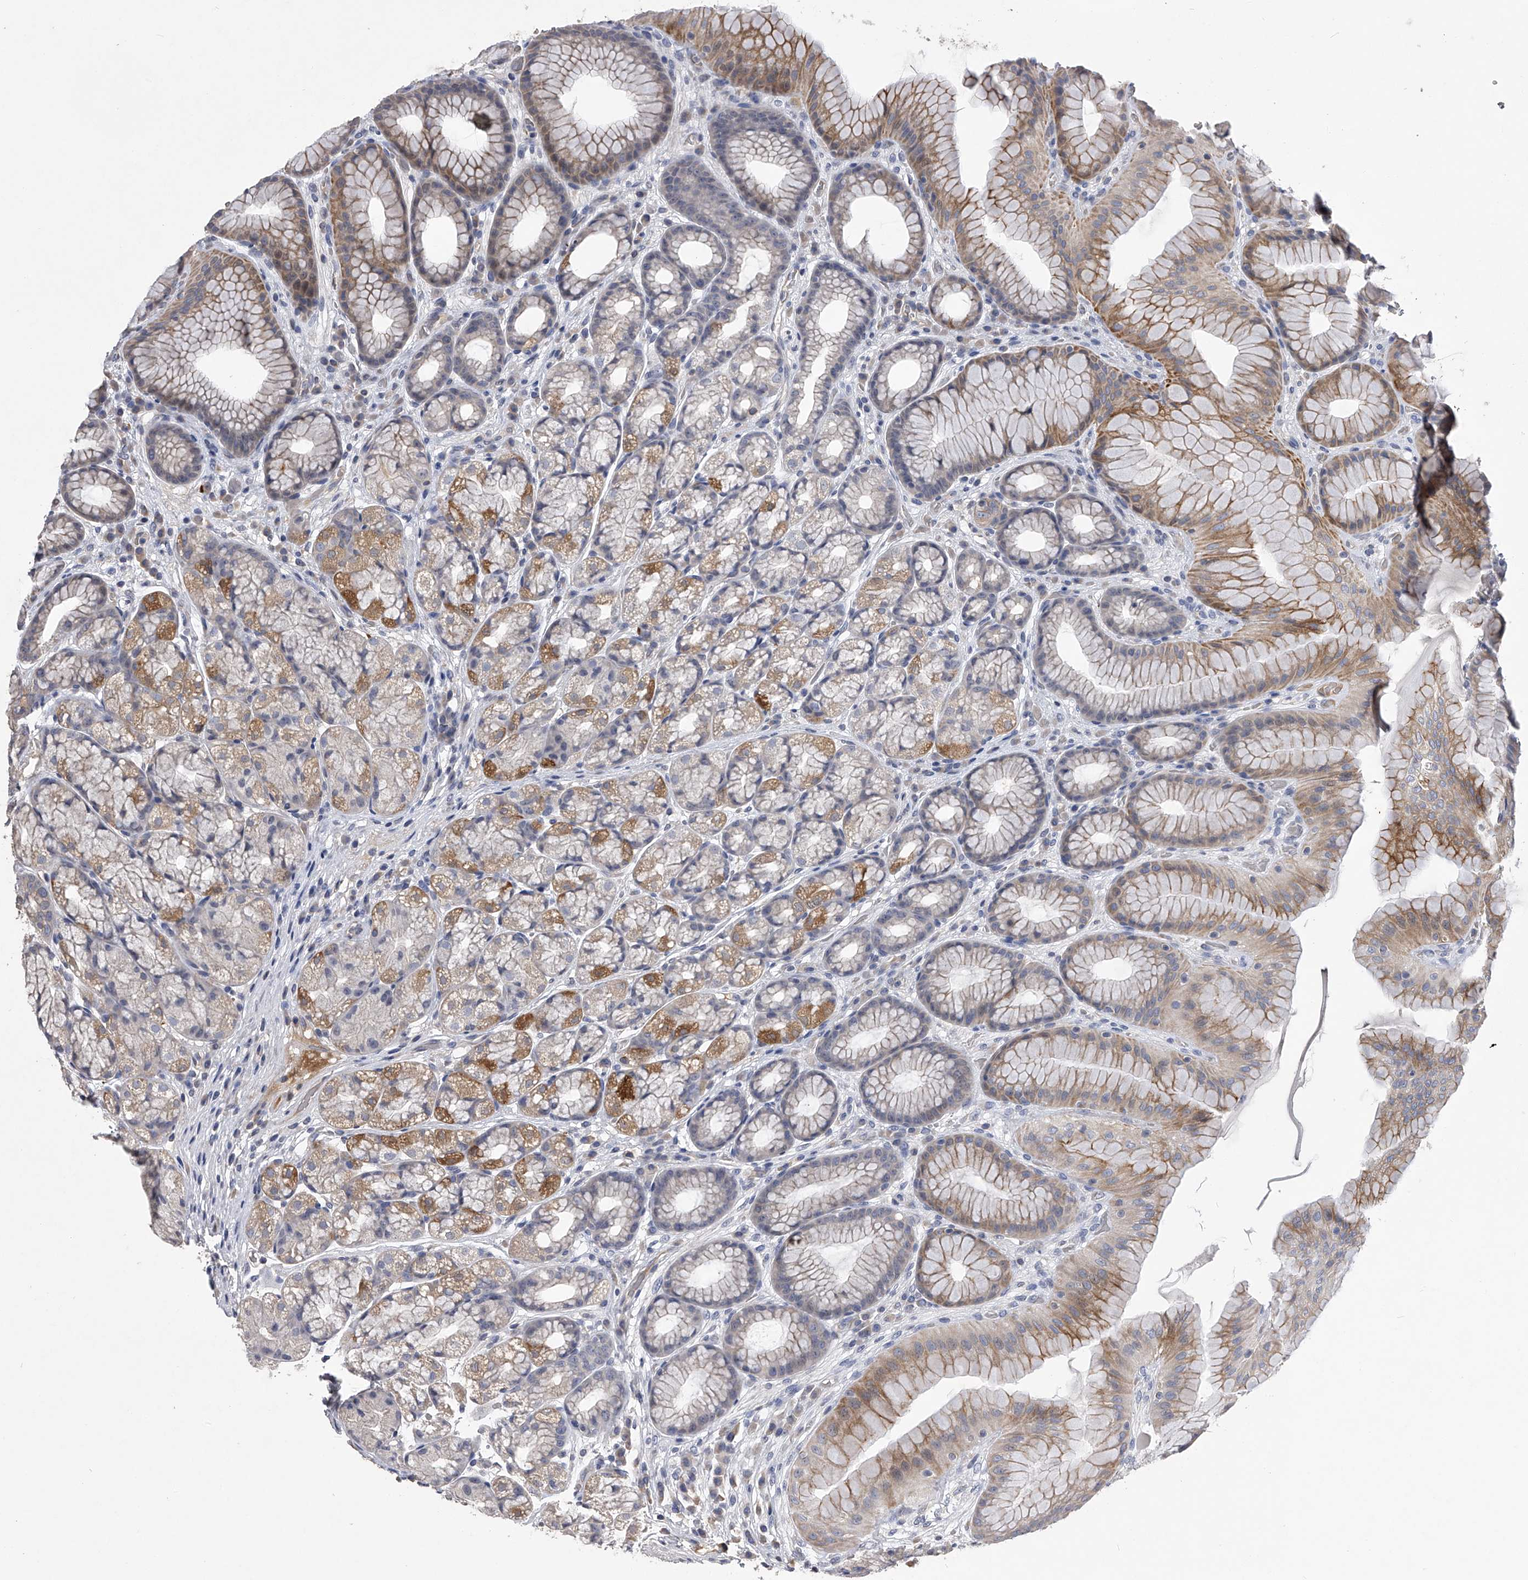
{"staining": {"intensity": "moderate", "quantity": "25%-75%", "location": "cytoplasmic/membranous"}, "tissue": "stomach", "cell_type": "Glandular cells", "image_type": "normal", "snomed": [{"axis": "morphology", "description": "Normal tissue, NOS"}, {"axis": "topography", "description": "Stomach"}], "caption": "About 25%-75% of glandular cells in unremarkable human stomach reveal moderate cytoplasmic/membranous protein expression as visualized by brown immunohistochemical staining.", "gene": "MDN1", "patient": {"sex": "male", "age": 57}}